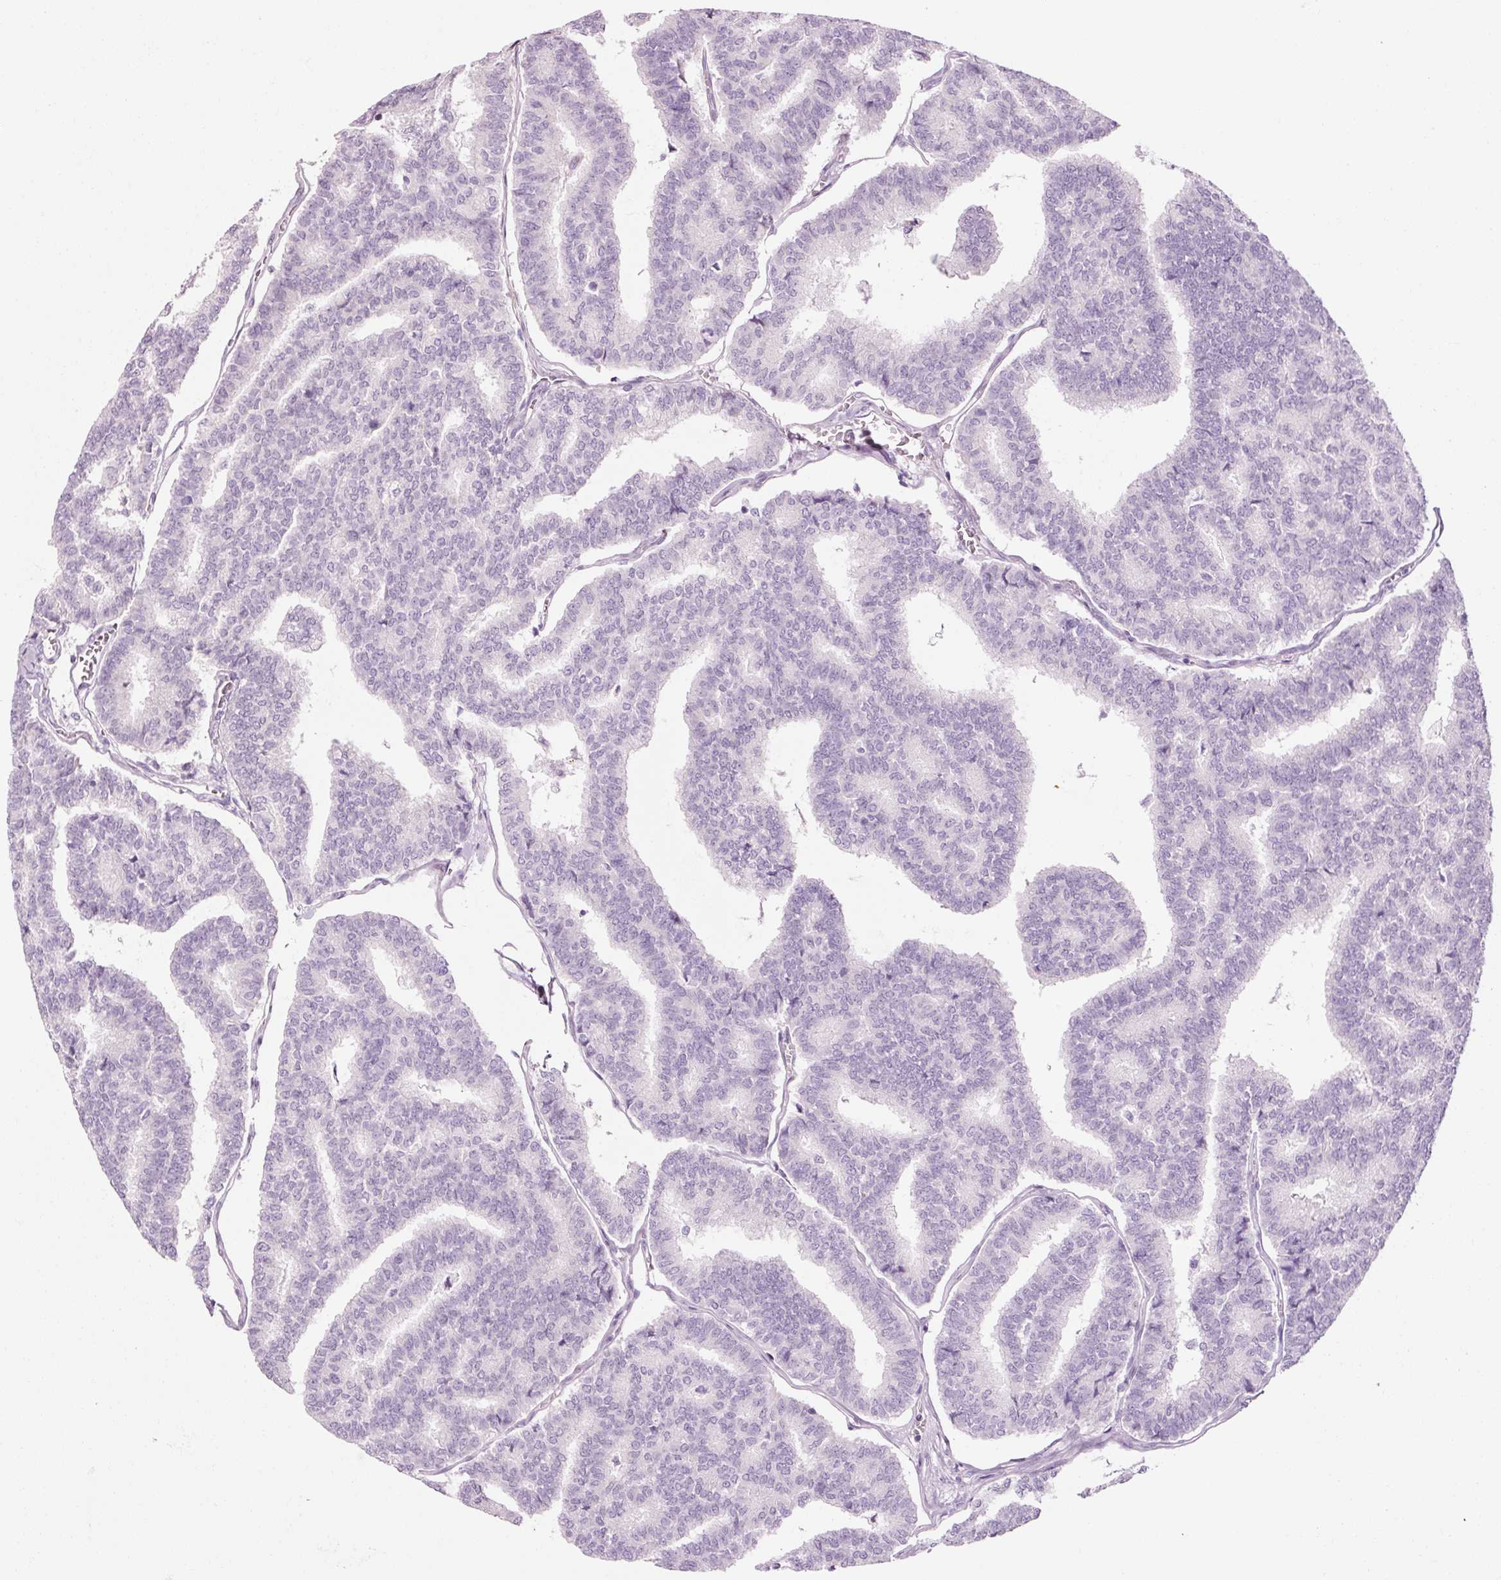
{"staining": {"intensity": "negative", "quantity": "none", "location": "none"}, "tissue": "thyroid cancer", "cell_type": "Tumor cells", "image_type": "cancer", "snomed": [{"axis": "morphology", "description": "Papillary adenocarcinoma, NOS"}, {"axis": "topography", "description": "Thyroid gland"}], "caption": "Immunohistochemistry image of papillary adenocarcinoma (thyroid) stained for a protein (brown), which exhibits no staining in tumor cells.", "gene": "ANKRD20A1", "patient": {"sex": "female", "age": 35}}